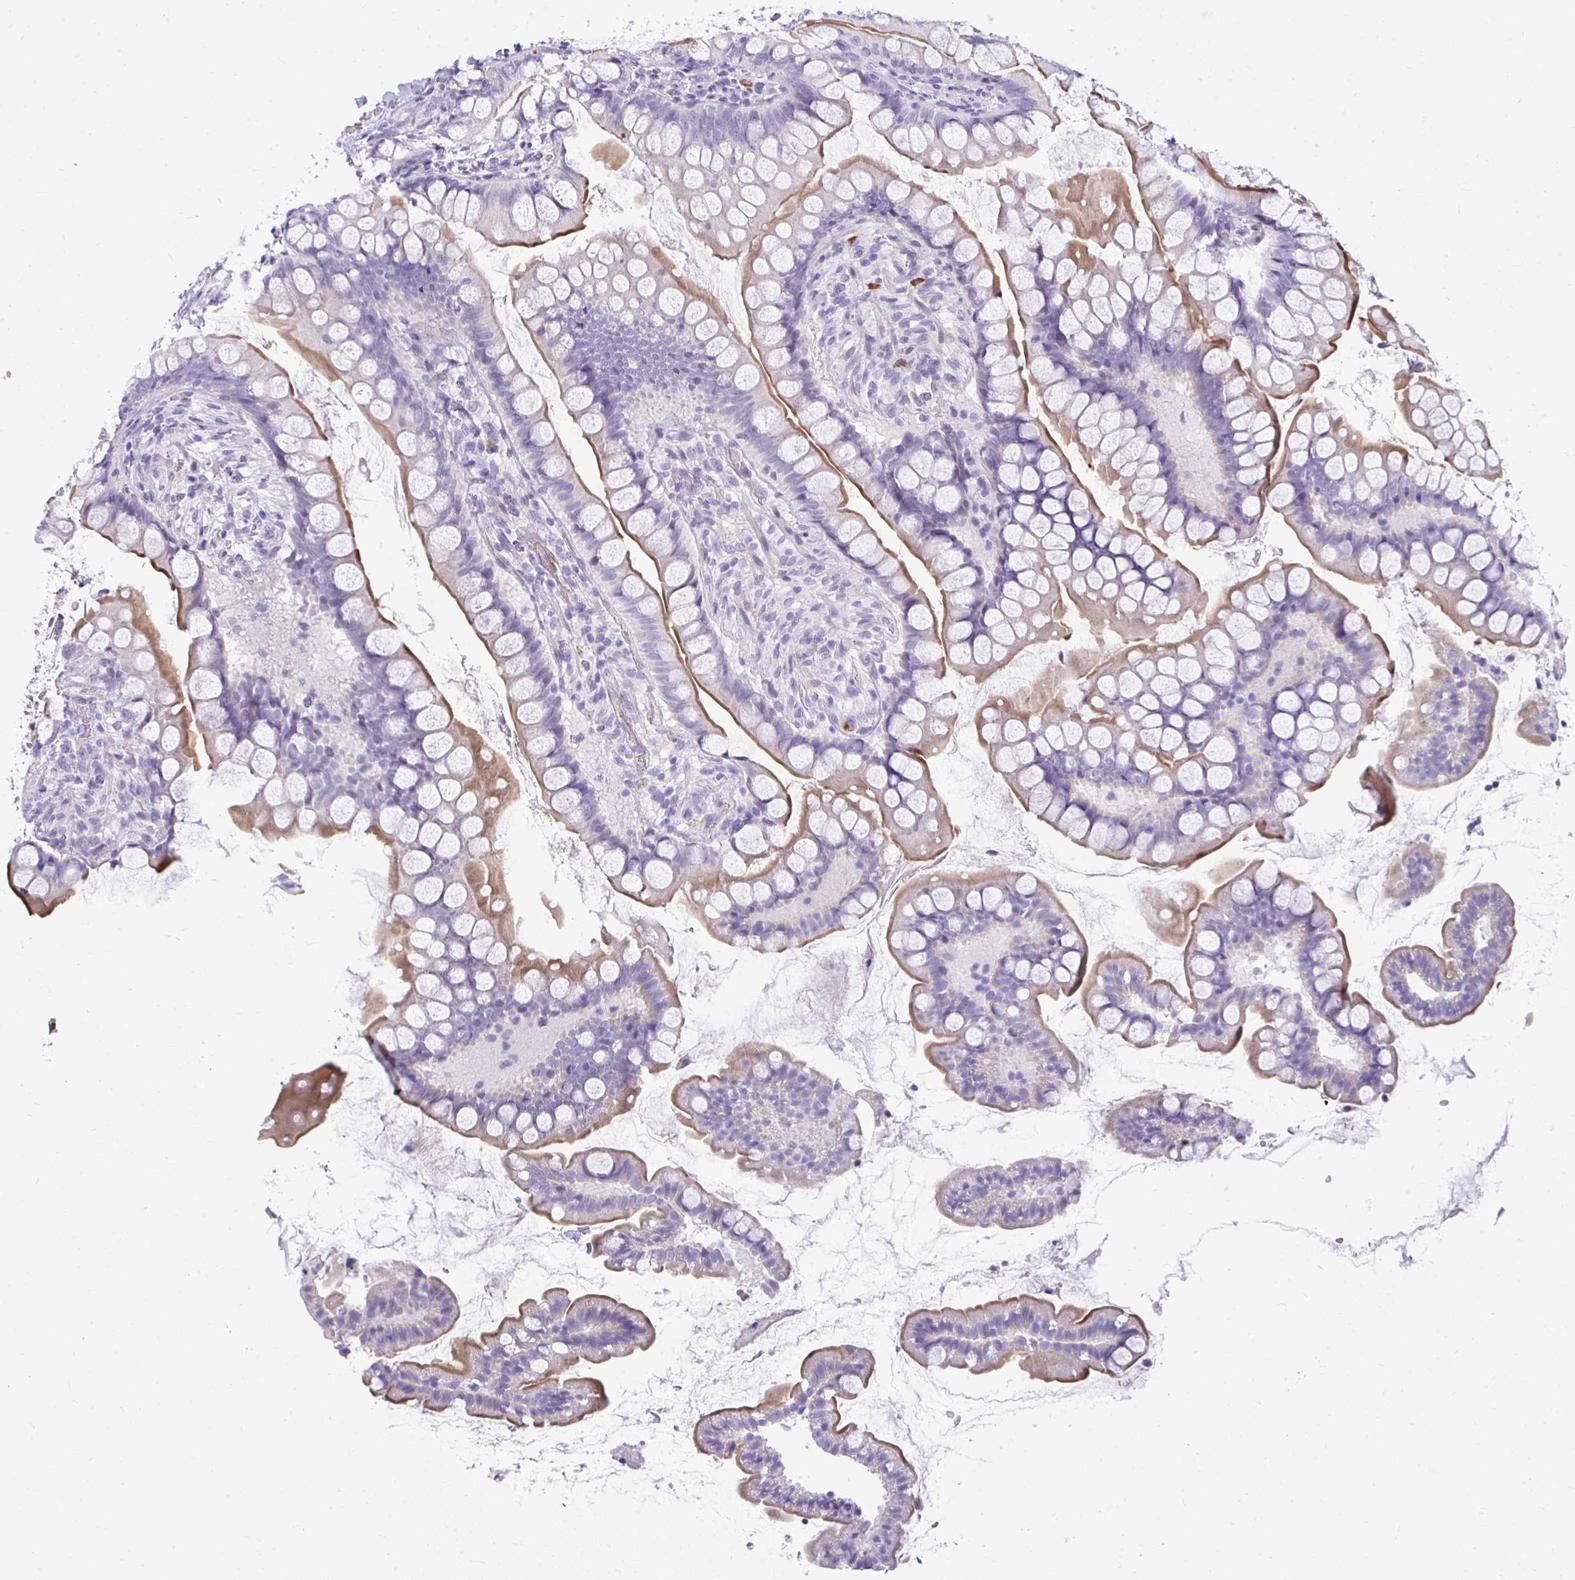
{"staining": {"intensity": "strong", "quantity": "<25%", "location": "cytoplasmic/membranous"}, "tissue": "small intestine", "cell_type": "Glandular cells", "image_type": "normal", "snomed": [{"axis": "morphology", "description": "Normal tissue, NOS"}, {"axis": "topography", "description": "Small intestine"}], "caption": "Glandular cells reveal strong cytoplasmic/membranous positivity in approximately <25% of cells in benign small intestine.", "gene": "TSBP1", "patient": {"sex": "male", "age": 70}}